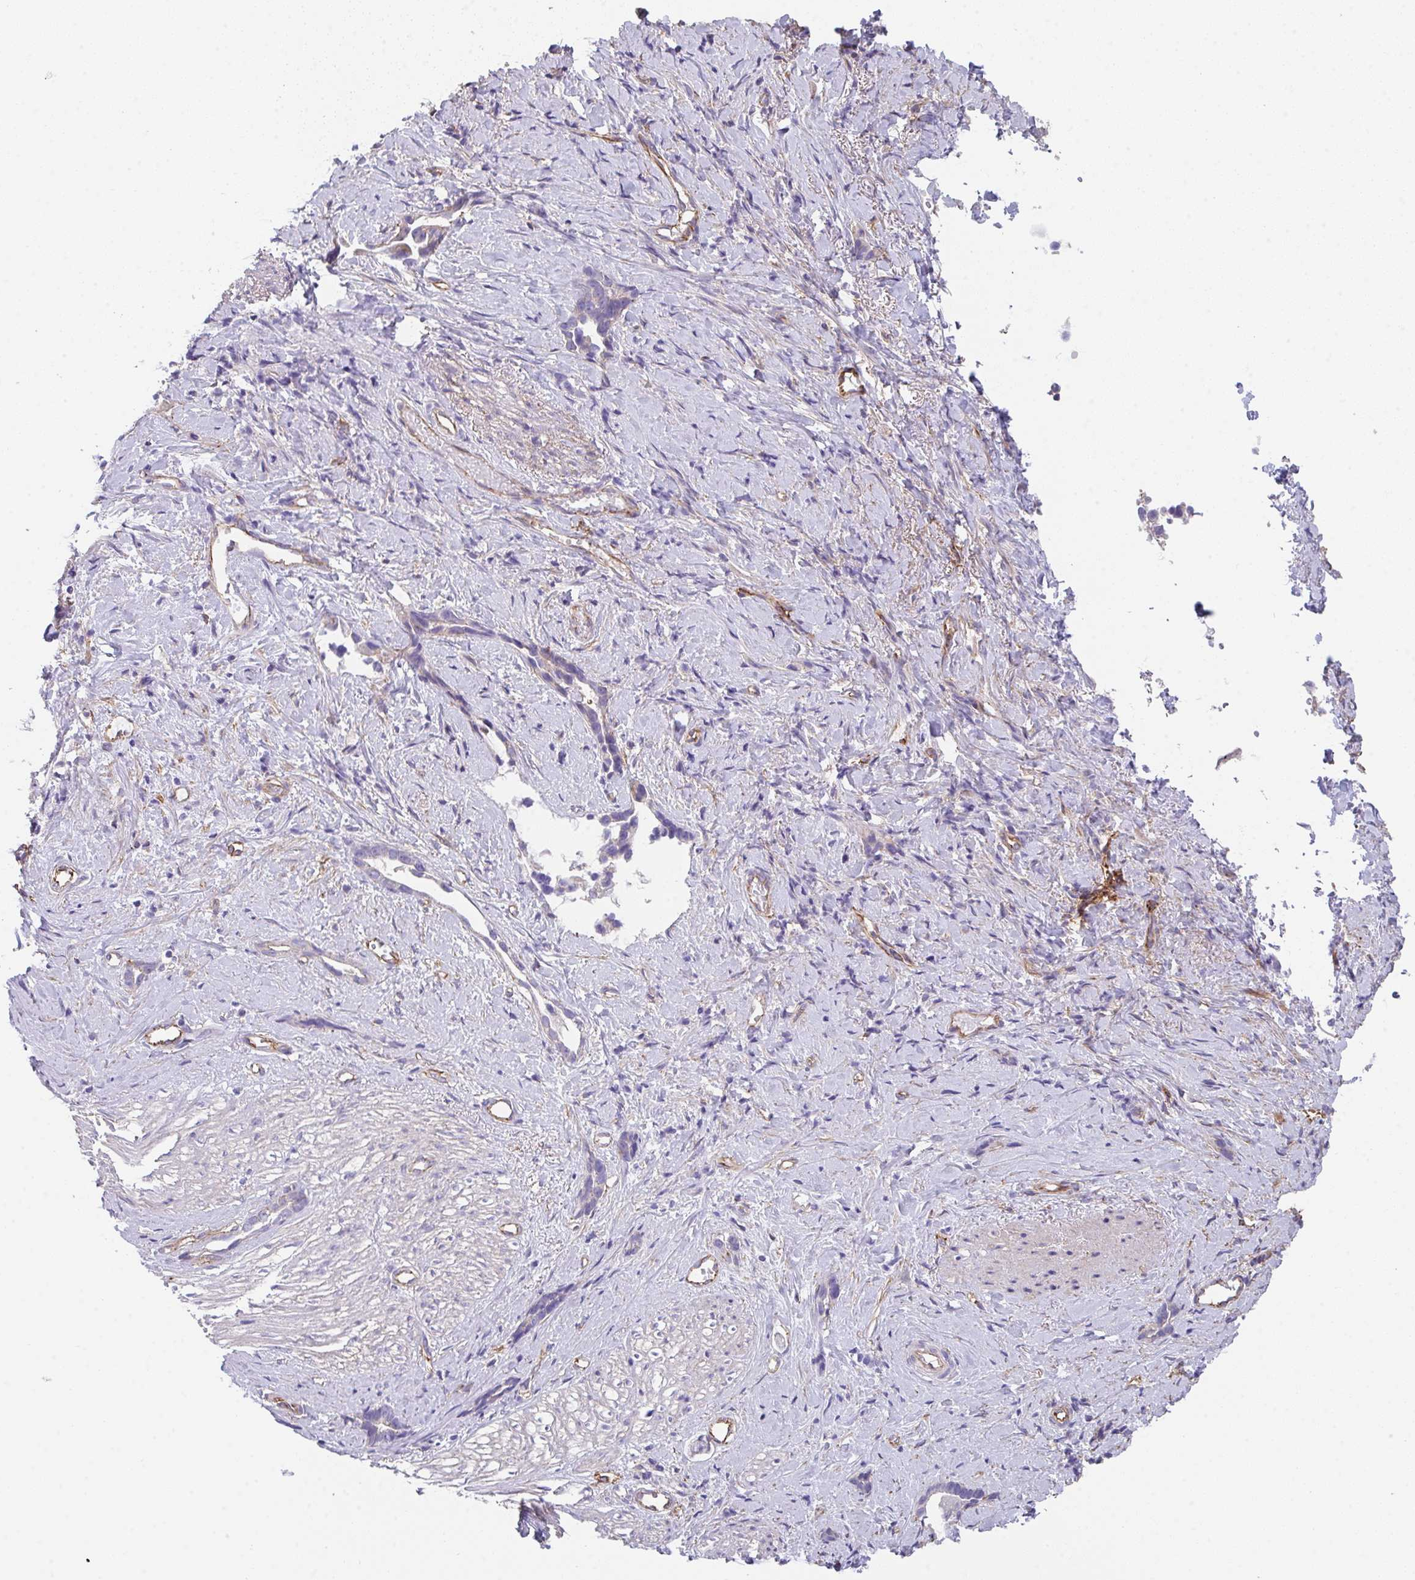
{"staining": {"intensity": "negative", "quantity": "none", "location": "none"}, "tissue": "stomach cancer", "cell_type": "Tumor cells", "image_type": "cancer", "snomed": [{"axis": "morphology", "description": "Adenocarcinoma, NOS"}, {"axis": "topography", "description": "Stomach"}], "caption": "Tumor cells show no significant expression in stomach cancer.", "gene": "DBN1", "patient": {"sex": "male", "age": 55}}